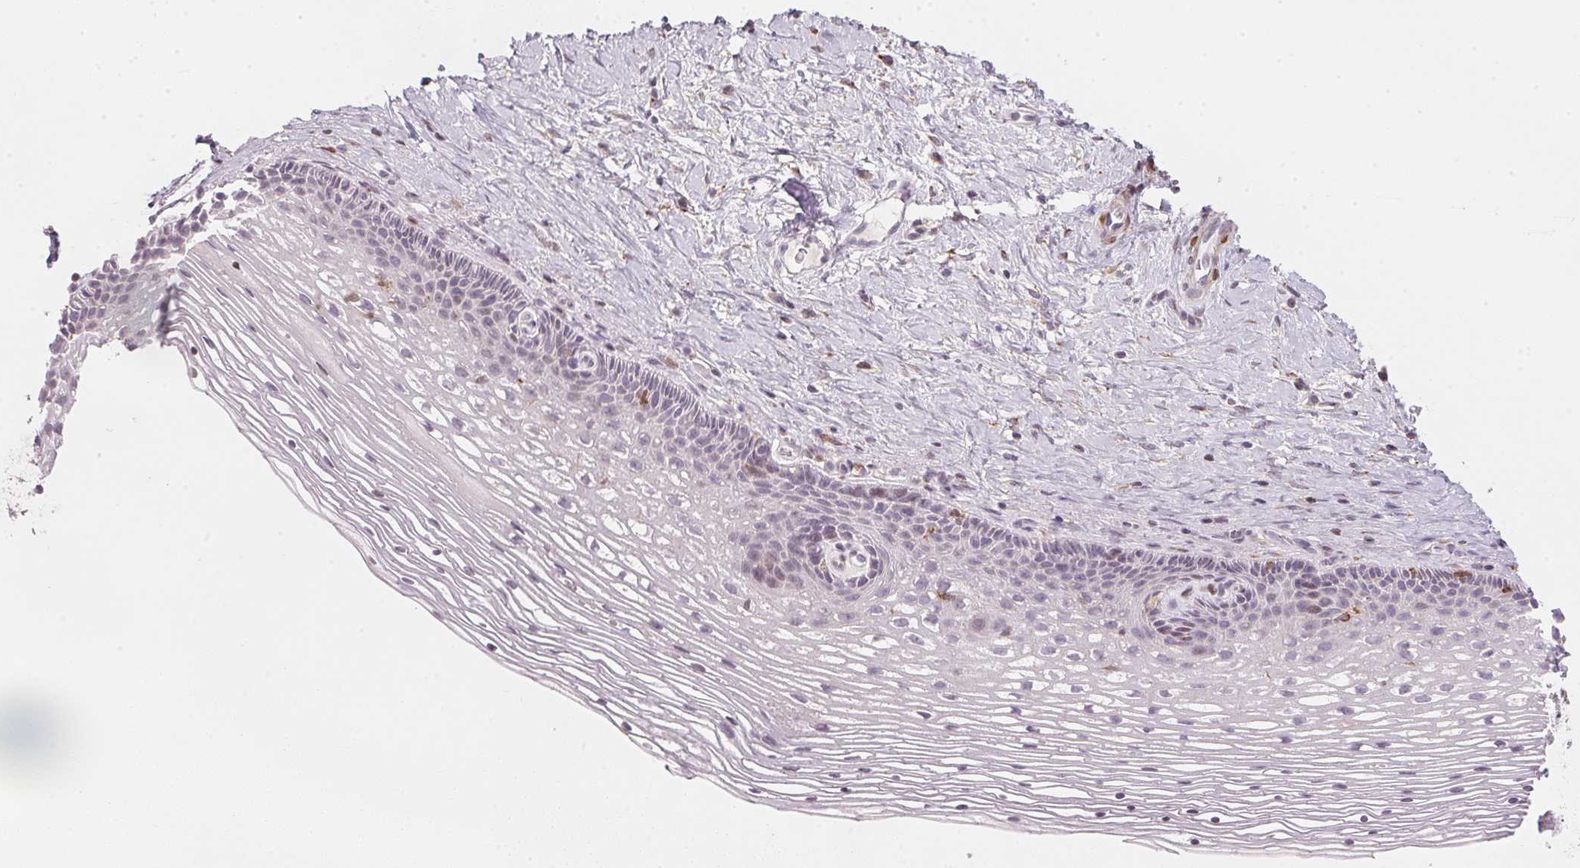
{"staining": {"intensity": "negative", "quantity": "none", "location": "none"}, "tissue": "cervix", "cell_type": "Squamous epithelial cells", "image_type": "normal", "snomed": [{"axis": "morphology", "description": "Normal tissue, NOS"}, {"axis": "topography", "description": "Cervix"}], "caption": "An IHC image of normal cervix is shown. There is no staining in squamous epithelial cells of cervix.", "gene": "SFRP4", "patient": {"sex": "female", "age": 34}}